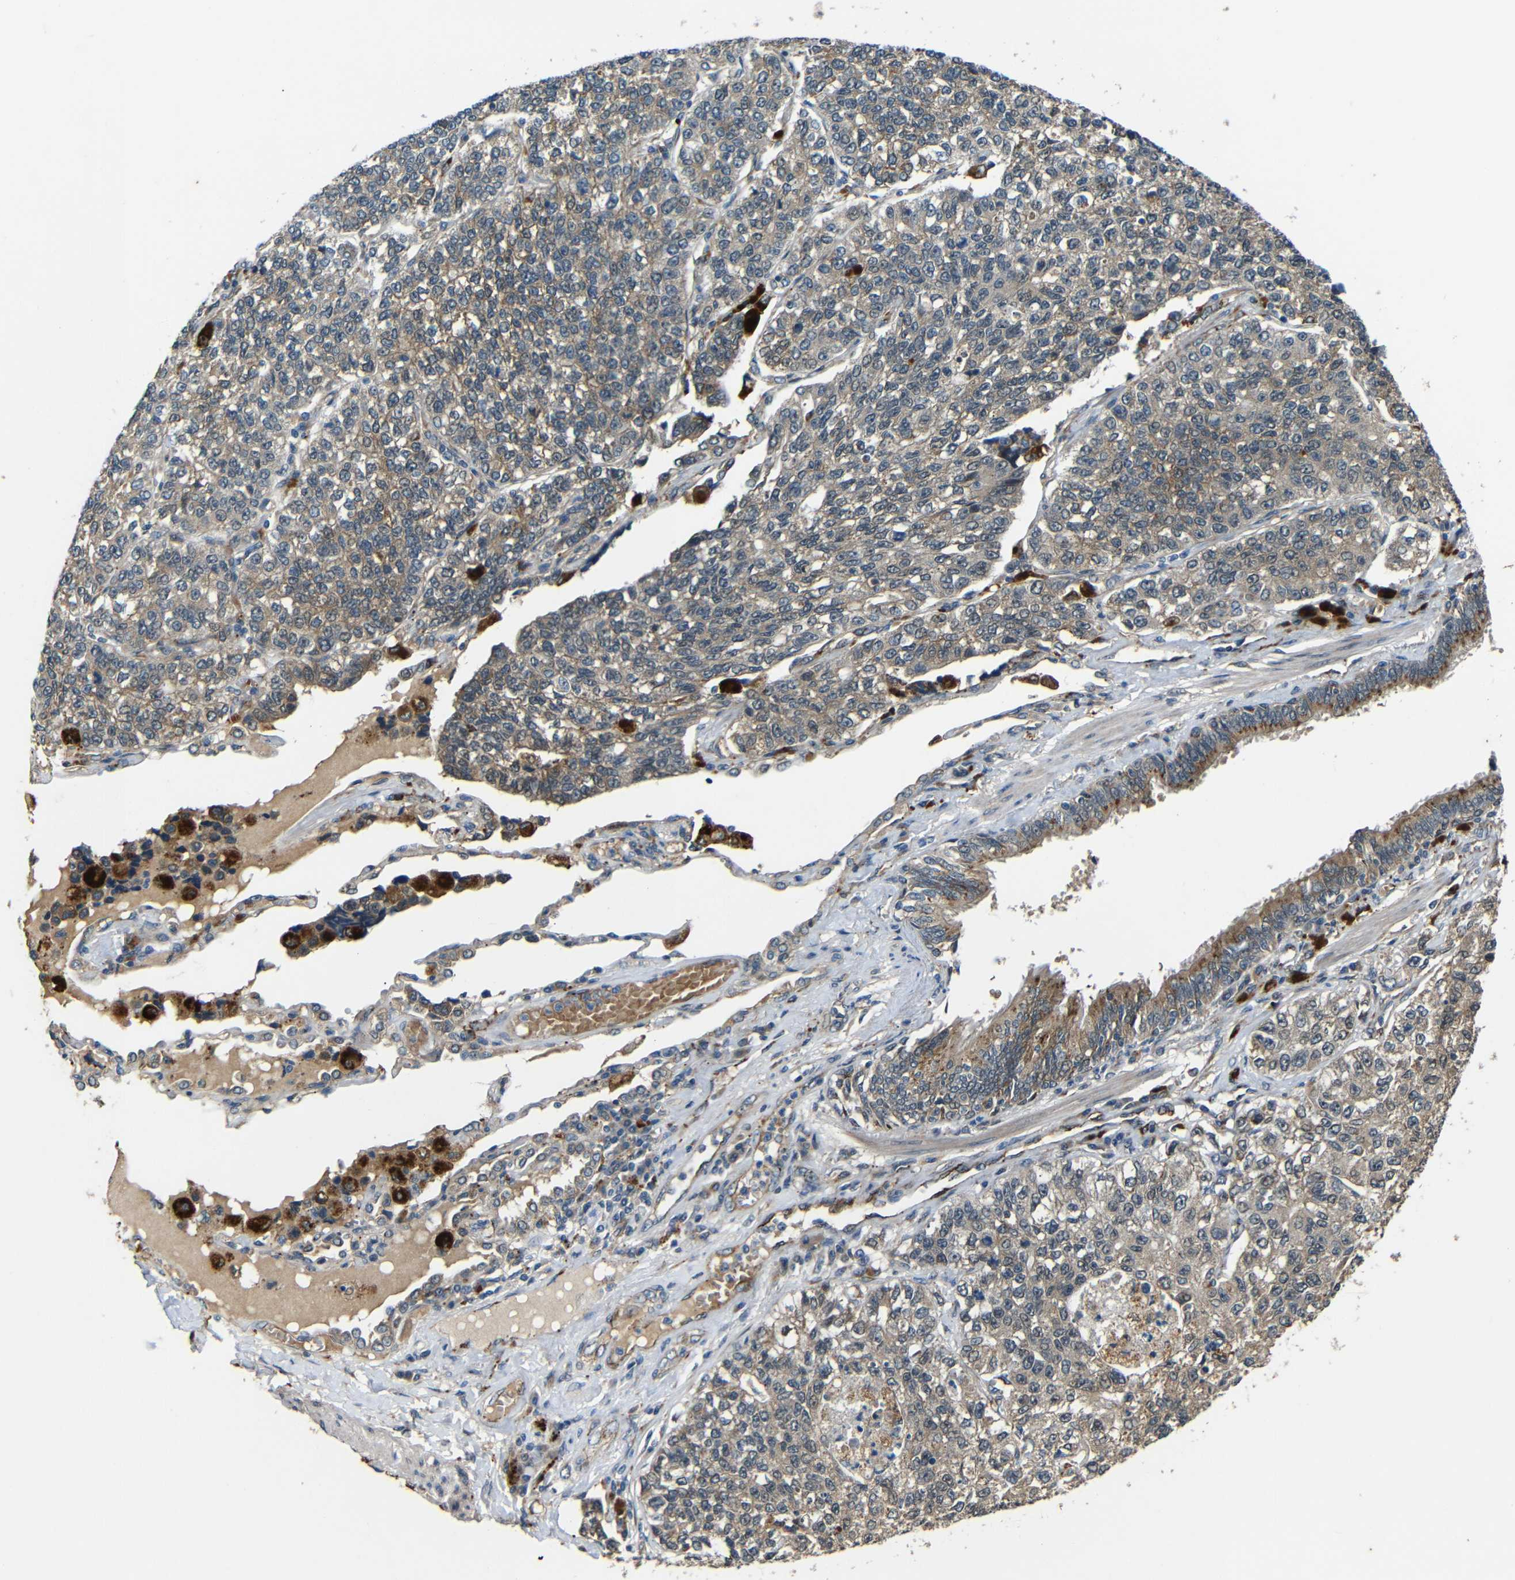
{"staining": {"intensity": "weak", "quantity": ">75%", "location": "cytoplasmic/membranous"}, "tissue": "lung cancer", "cell_type": "Tumor cells", "image_type": "cancer", "snomed": [{"axis": "morphology", "description": "Adenocarcinoma, NOS"}, {"axis": "topography", "description": "Lung"}], "caption": "Protein staining by immunohistochemistry (IHC) reveals weak cytoplasmic/membranous positivity in approximately >75% of tumor cells in lung adenocarcinoma.", "gene": "ATP7A", "patient": {"sex": "male", "age": 49}}